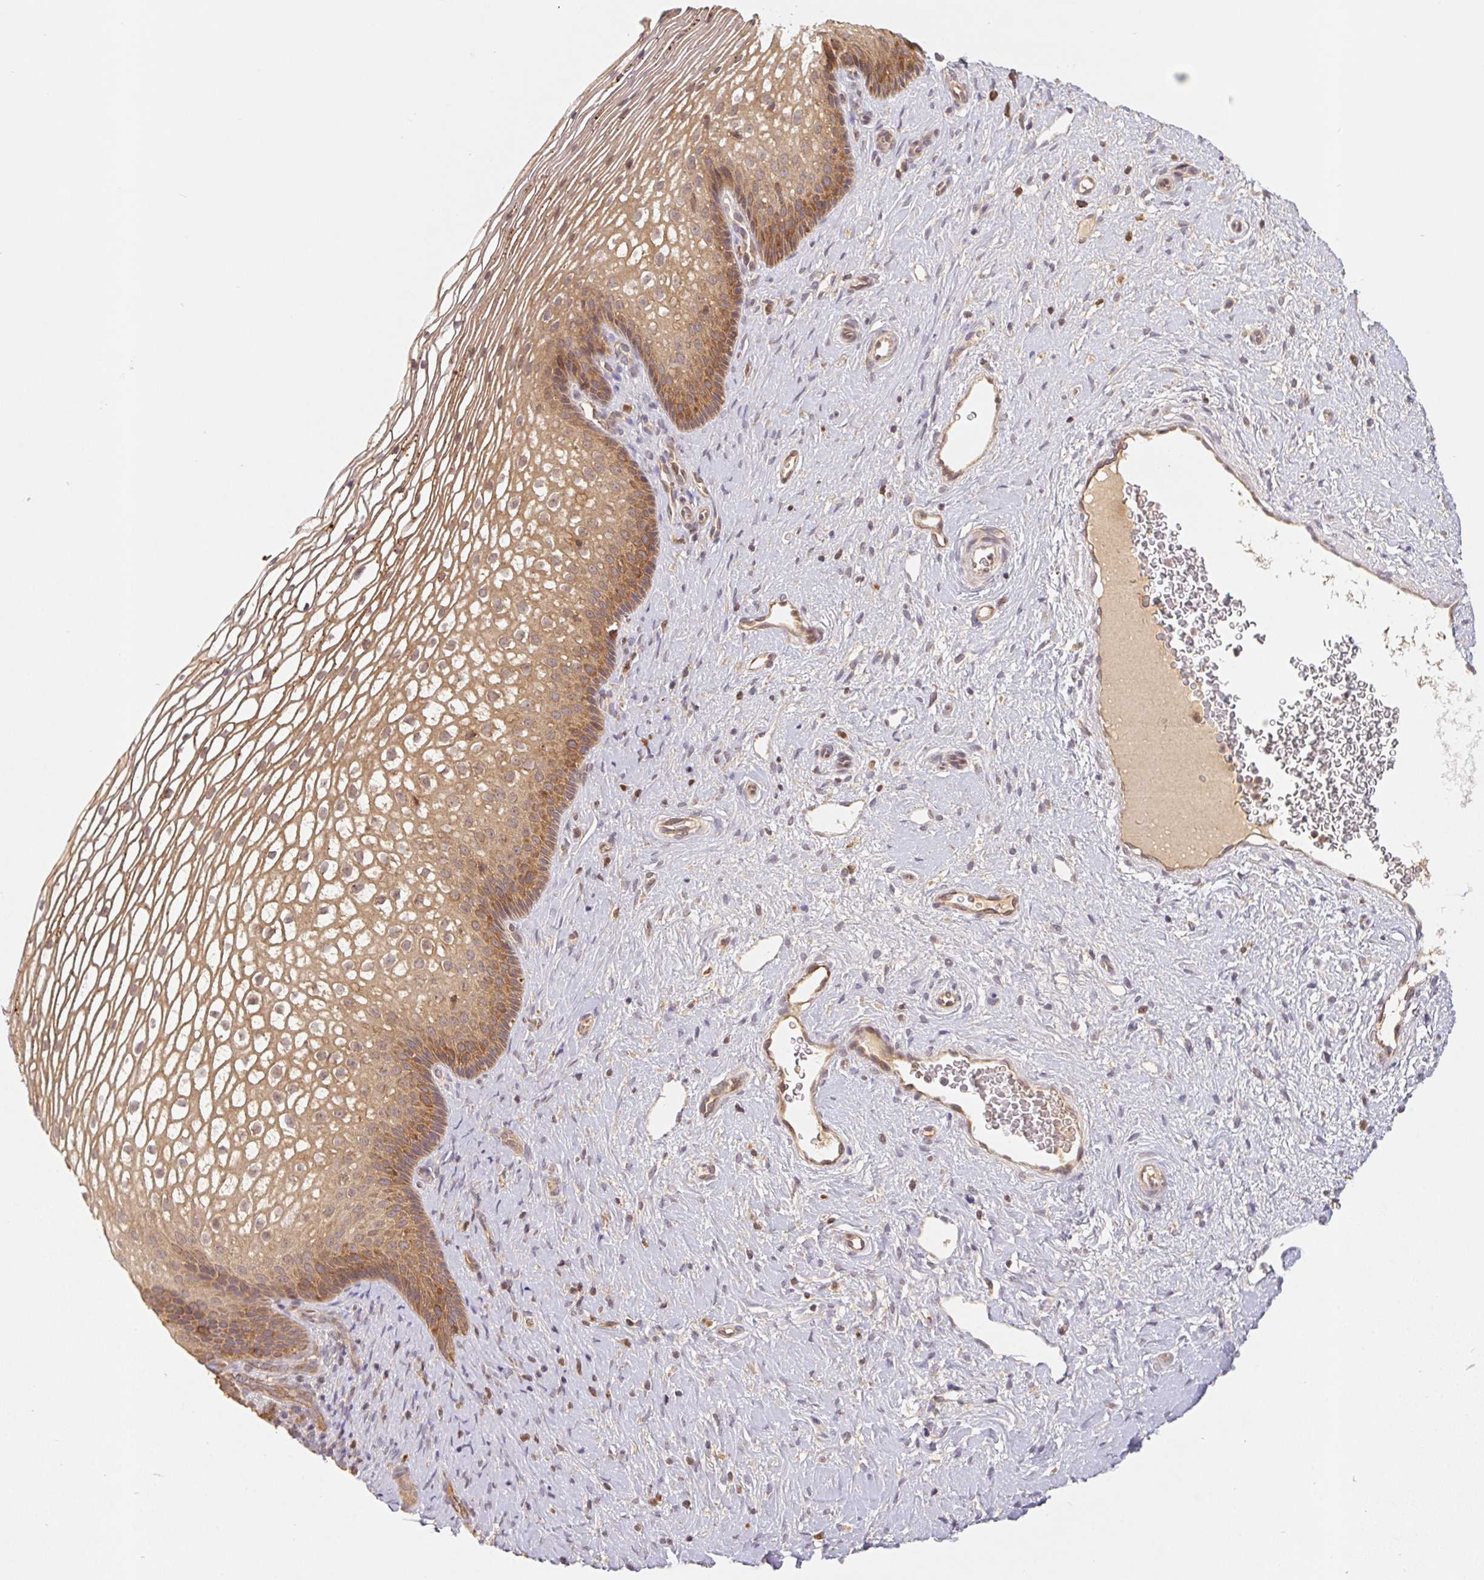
{"staining": {"intensity": "moderate", "quantity": ">75%", "location": "cytoplasmic/membranous"}, "tissue": "cervix", "cell_type": "Glandular cells", "image_type": "normal", "snomed": [{"axis": "morphology", "description": "Normal tissue, NOS"}, {"axis": "topography", "description": "Cervix"}], "caption": "The photomicrograph displays staining of benign cervix, revealing moderate cytoplasmic/membranous protein staining (brown color) within glandular cells.", "gene": "MTHFD1L", "patient": {"sex": "female", "age": 34}}